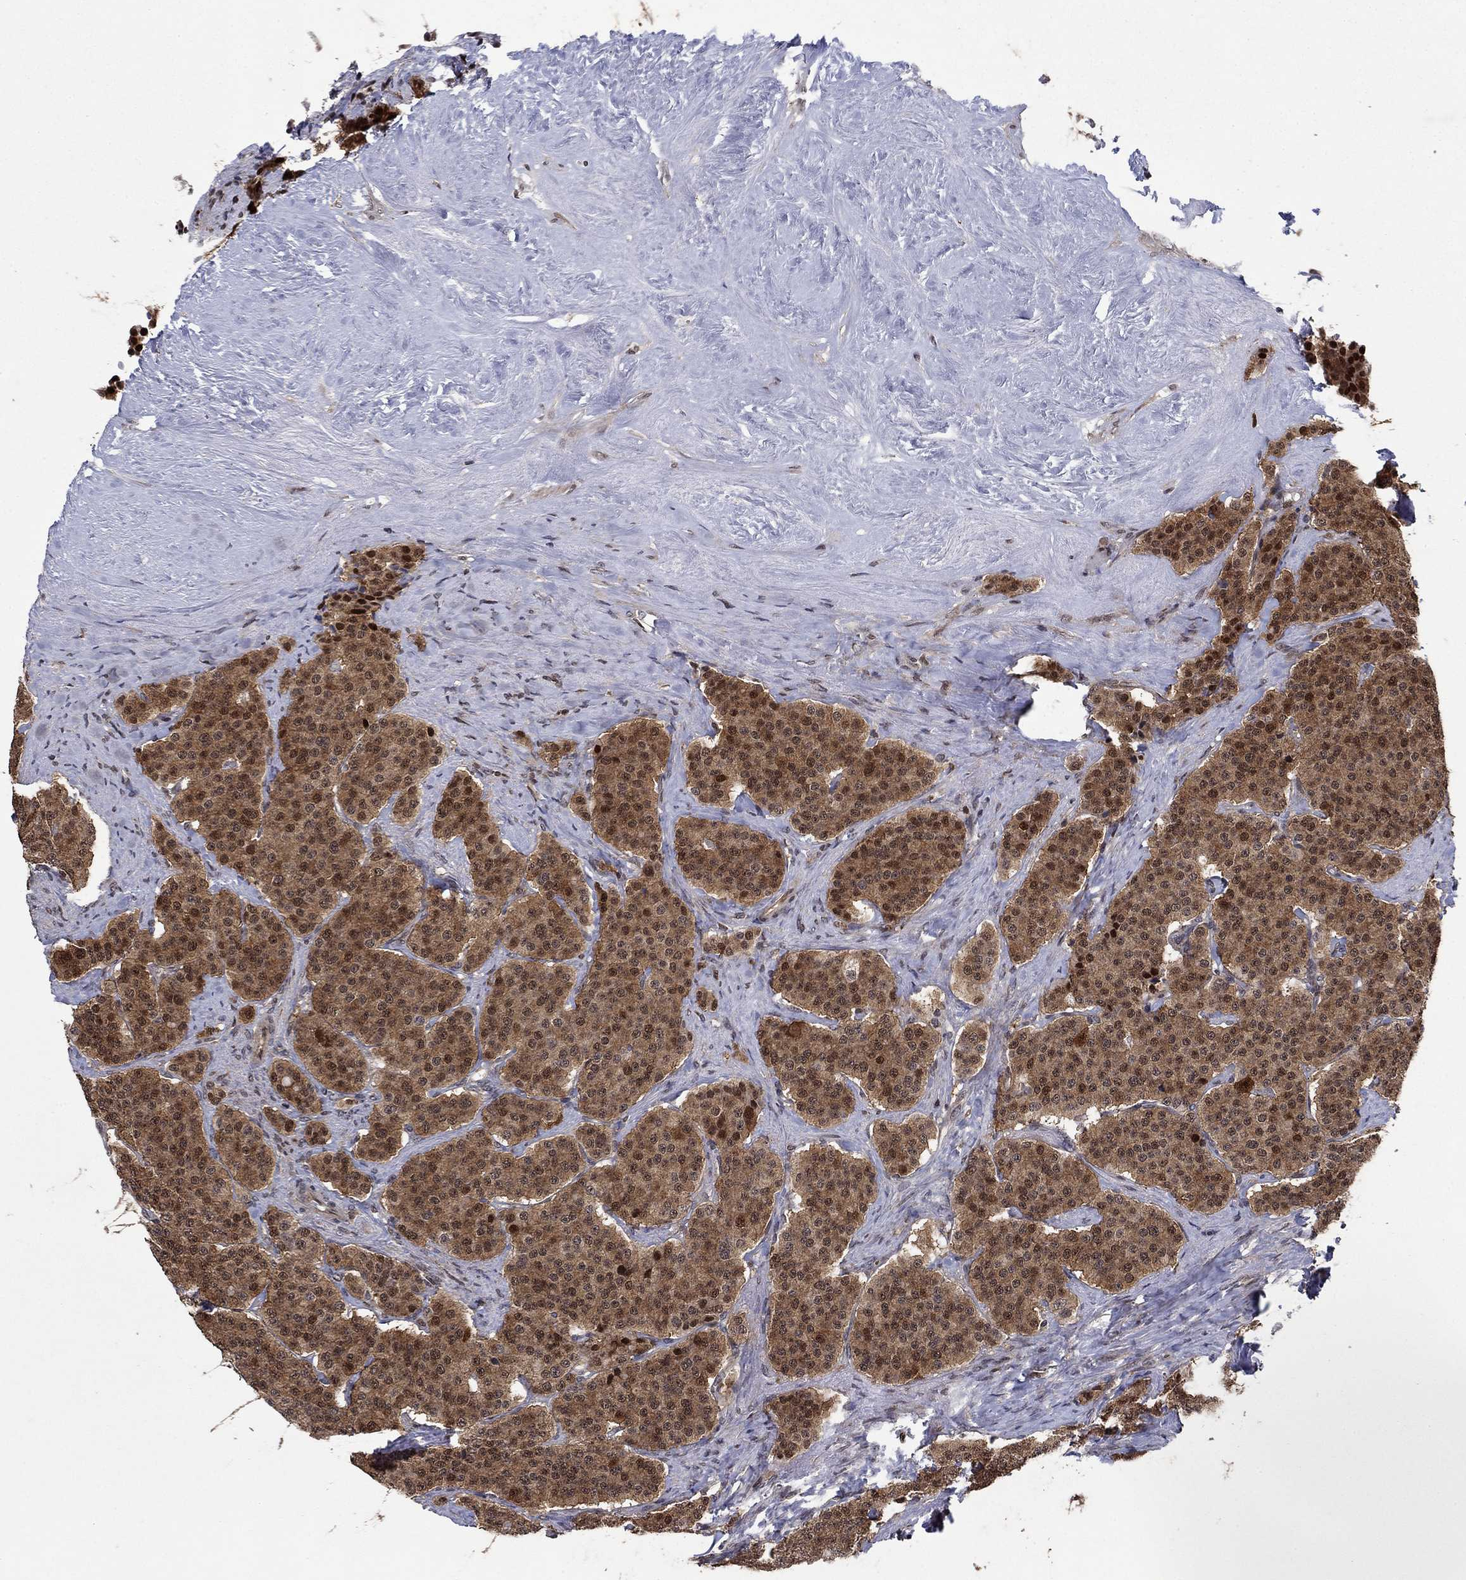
{"staining": {"intensity": "moderate", "quantity": ">75%", "location": "cytoplasmic/membranous,nuclear"}, "tissue": "carcinoid", "cell_type": "Tumor cells", "image_type": "cancer", "snomed": [{"axis": "morphology", "description": "Carcinoid, malignant, NOS"}, {"axis": "topography", "description": "Small intestine"}], "caption": "DAB immunohistochemical staining of carcinoid (malignant) shows moderate cytoplasmic/membranous and nuclear protein positivity in about >75% of tumor cells.", "gene": "PRICKLE4", "patient": {"sex": "female", "age": 58}}